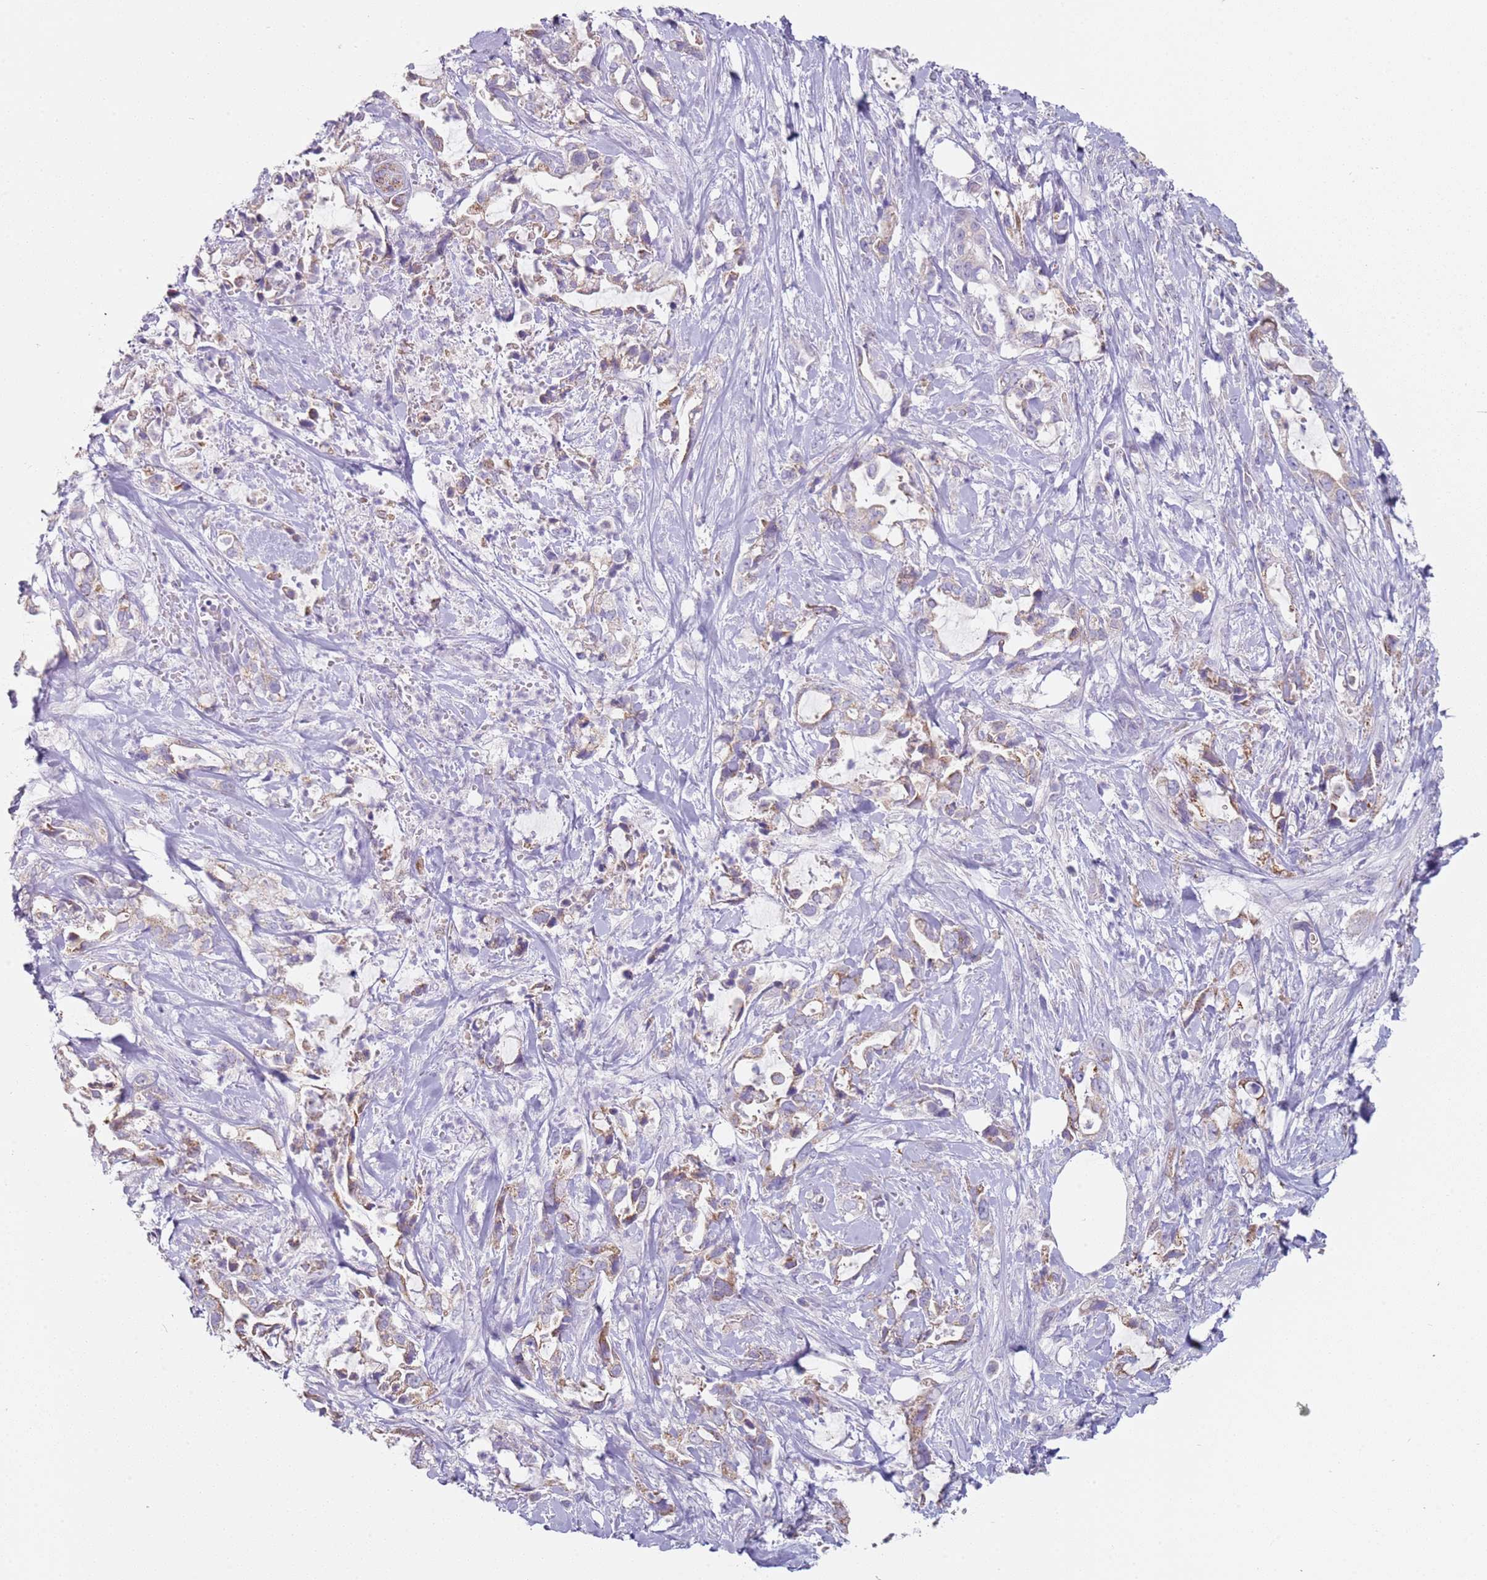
{"staining": {"intensity": "moderate", "quantity": "<25%", "location": "cytoplasmic/membranous"}, "tissue": "pancreatic cancer", "cell_type": "Tumor cells", "image_type": "cancer", "snomed": [{"axis": "morphology", "description": "Adenocarcinoma, NOS"}, {"axis": "topography", "description": "Pancreas"}], "caption": "This photomicrograph demonstrates immunohistochemistry staining of pancreatic cancer (adenocarcinoma), with low moderate cytoplasmic/membranous staining in approximately <25% of tumor cells.", "gene": "ALS2", "patient": {"sex": "female", "age": 61}}